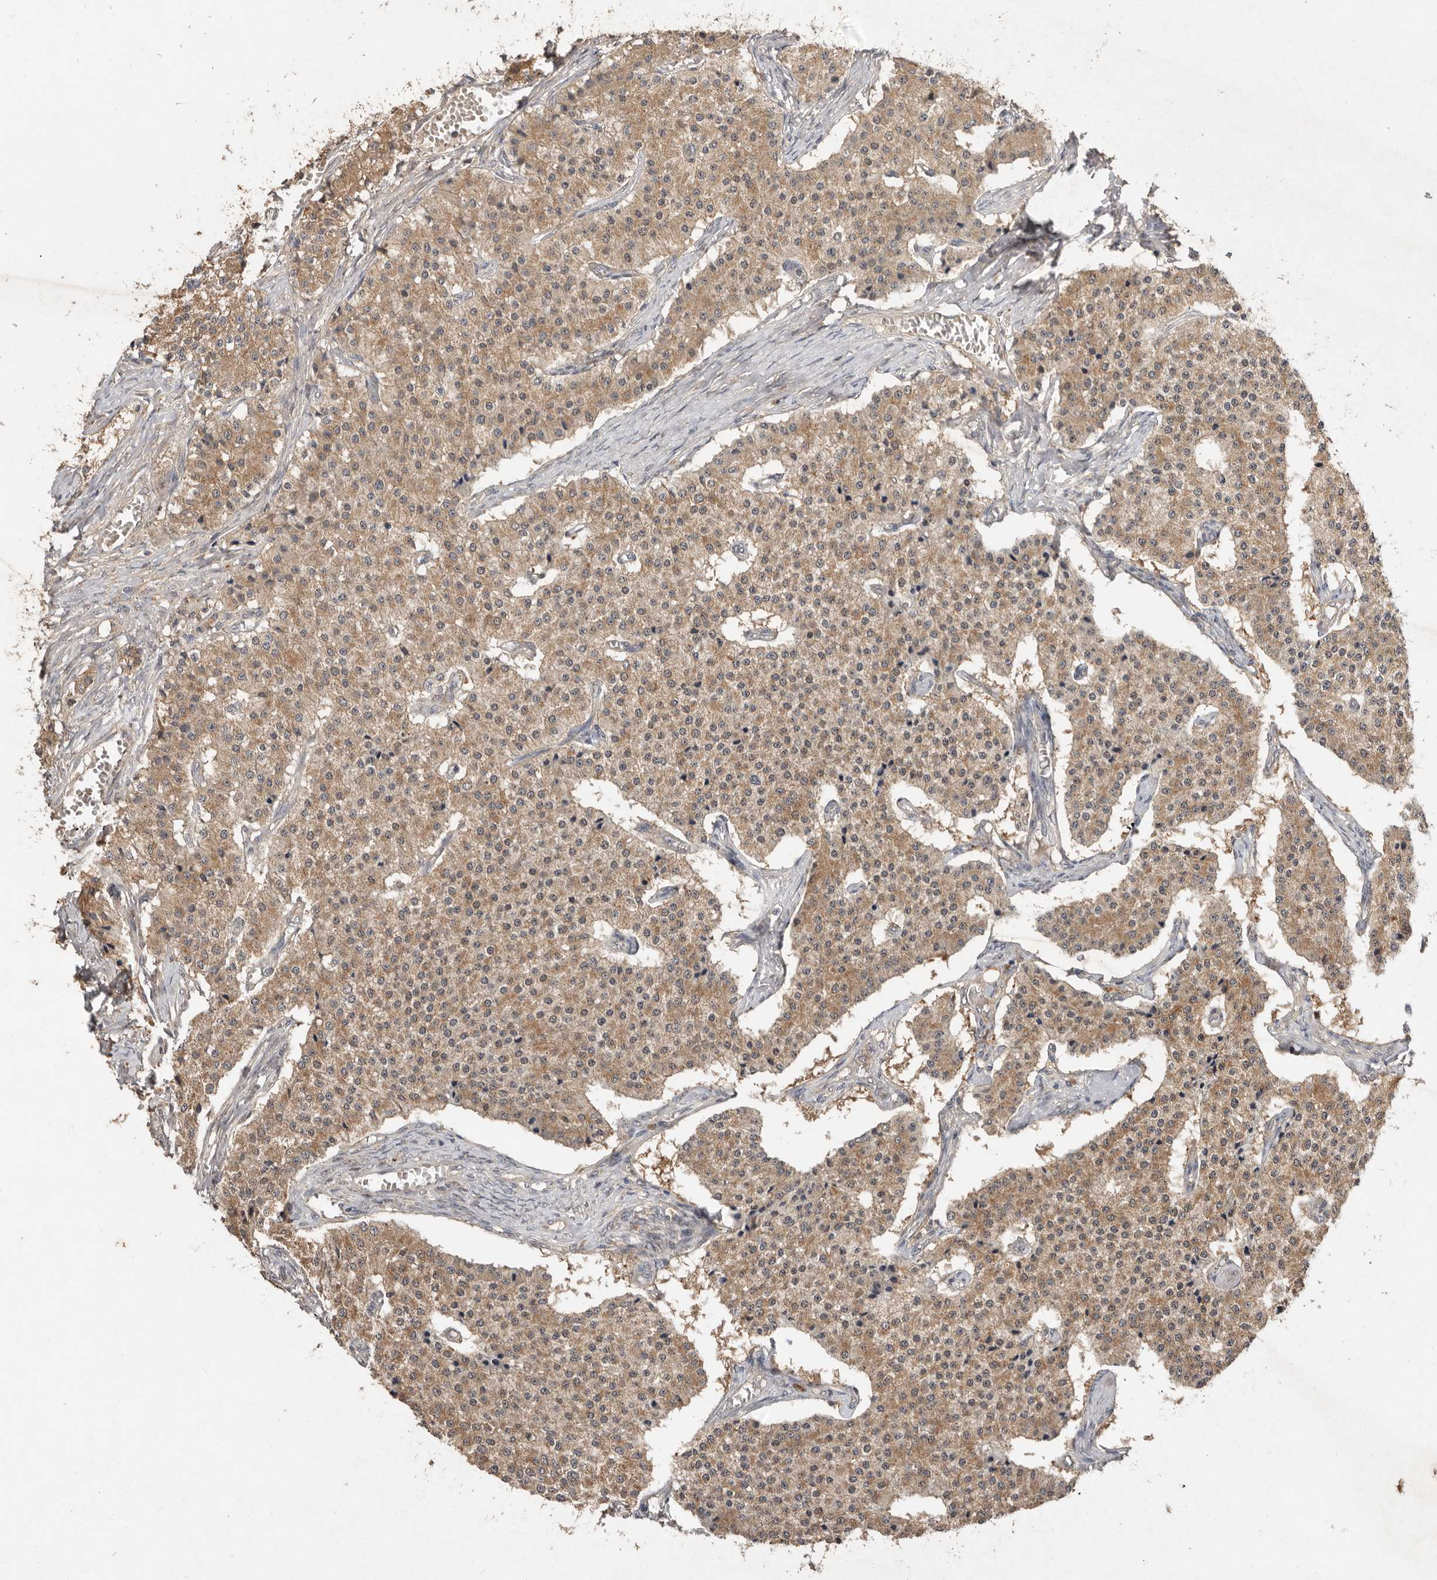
{"staining": {"intensity": "moderate", "quantity": ">75%", "location": "cytoplasmic/membranous"}, "tissue": "carcinoid", "cell_type": "Tumor cells", "image_type": "cancer", "snomed": [{"axis": "morphology", "description": "Carcinoid, malignant, NOS"}, {"axis": "topography", "description": "Colon"}], "caption": "A brown stain highlights moderate cytoplasmic/membranous expression of a protein in malignant carcinoid tumor cells.", "gene": "EDEM1", "patient": {"sex": "female", "age": 52}}